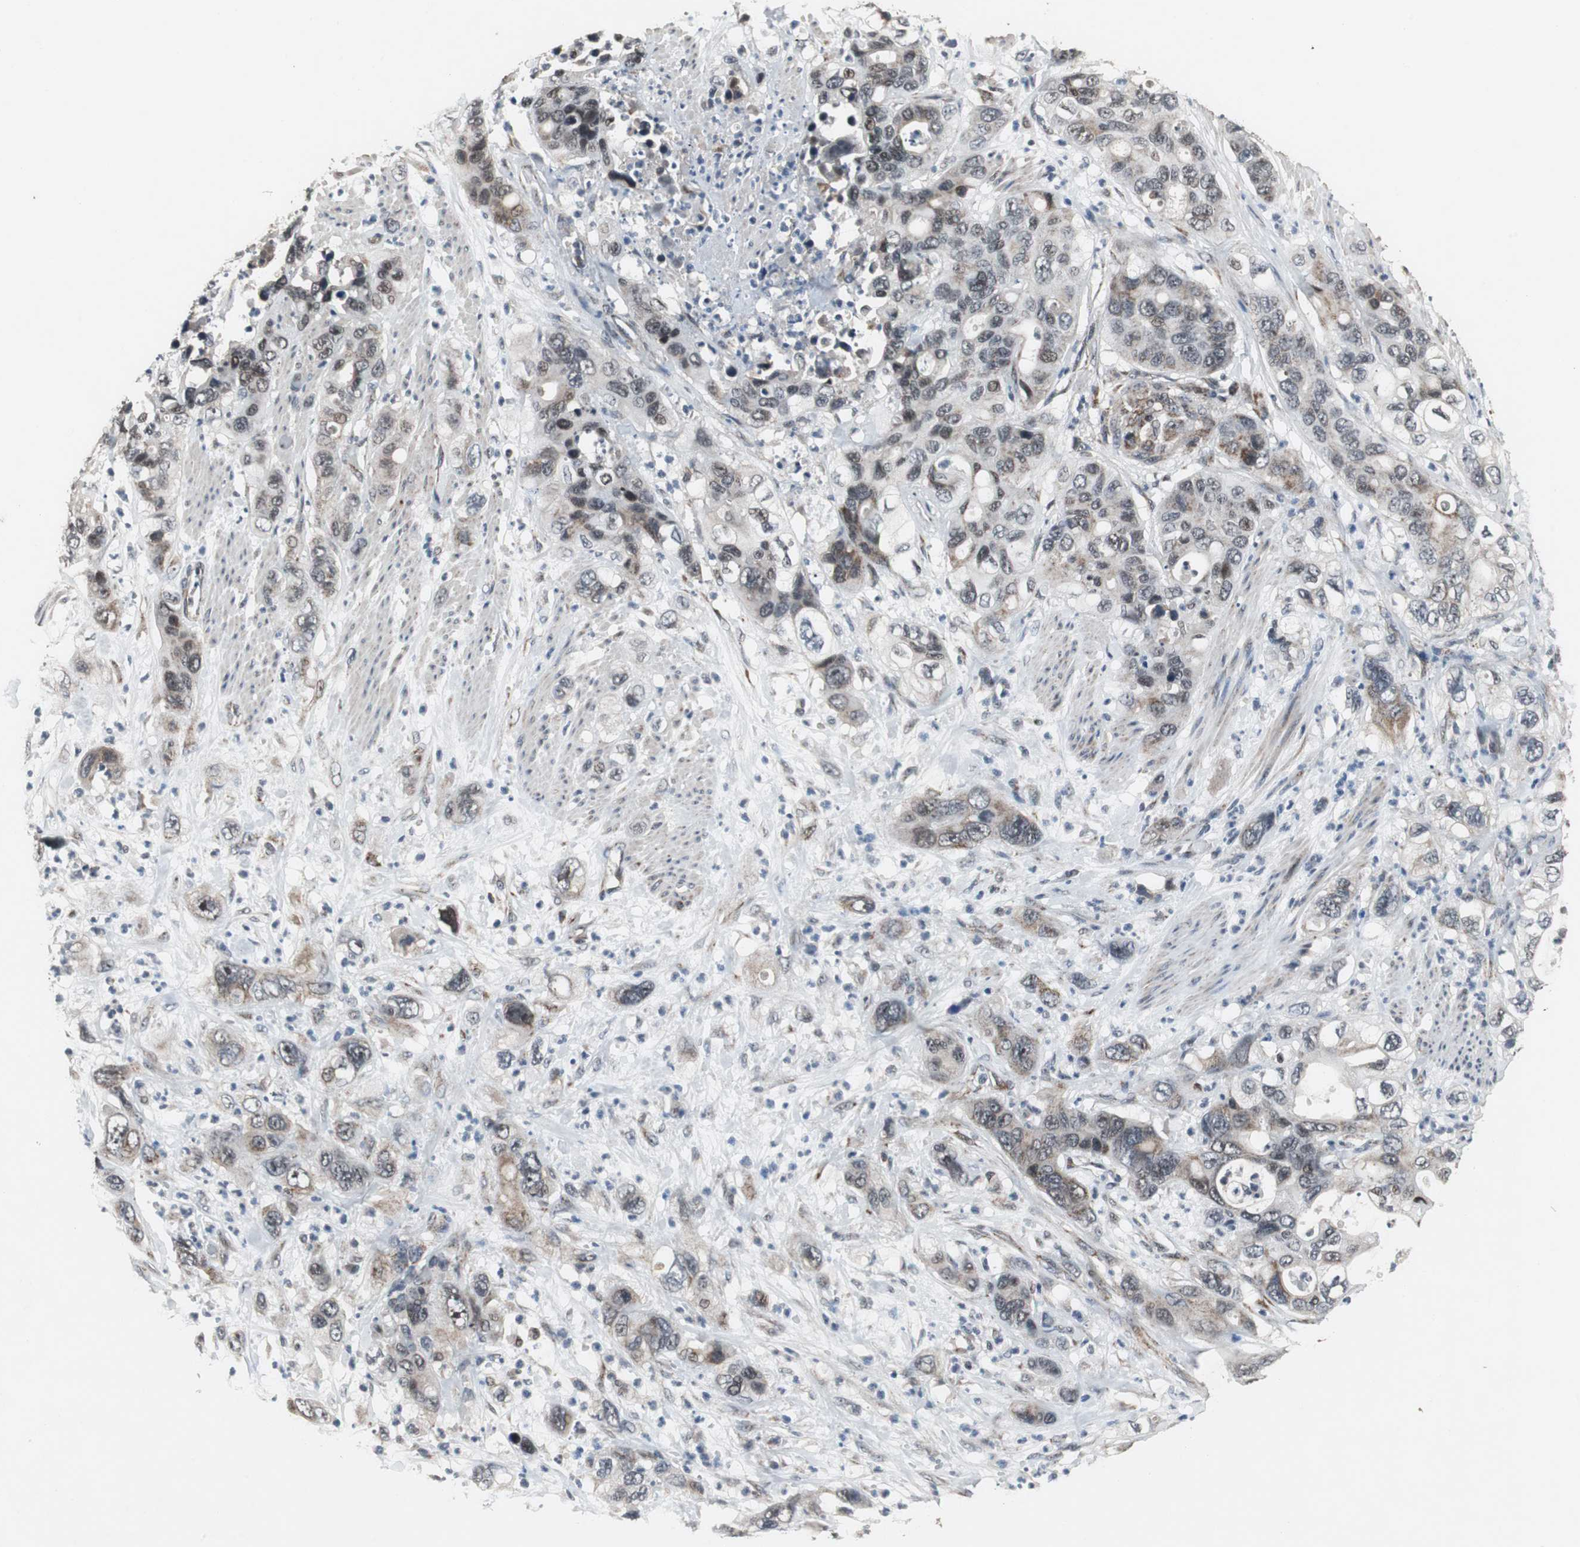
{"staining": {"intensity": "moderate", "quantity": "25%-75%", "location": "cytoplasmic/membranous"}, "tissue": "pancreatic cancer", "cell_type": "Tumor cells", "image_type": "cancer", "snomed": [{"axis": "morphology", "description": "Adenocarcinoma, NOS"}, {"axis": "topography", "description": "Pancreas"}], "caption": "The photomicrograph demonstrates immunohistochemical staining of pancreatic cancer. There is moderate cytoplasmic/membranous positivity is appreciated in about 25%-75% of tumor cells.", "gene": "MRPL40", "patient": {"sex": "female", "age": 71}}